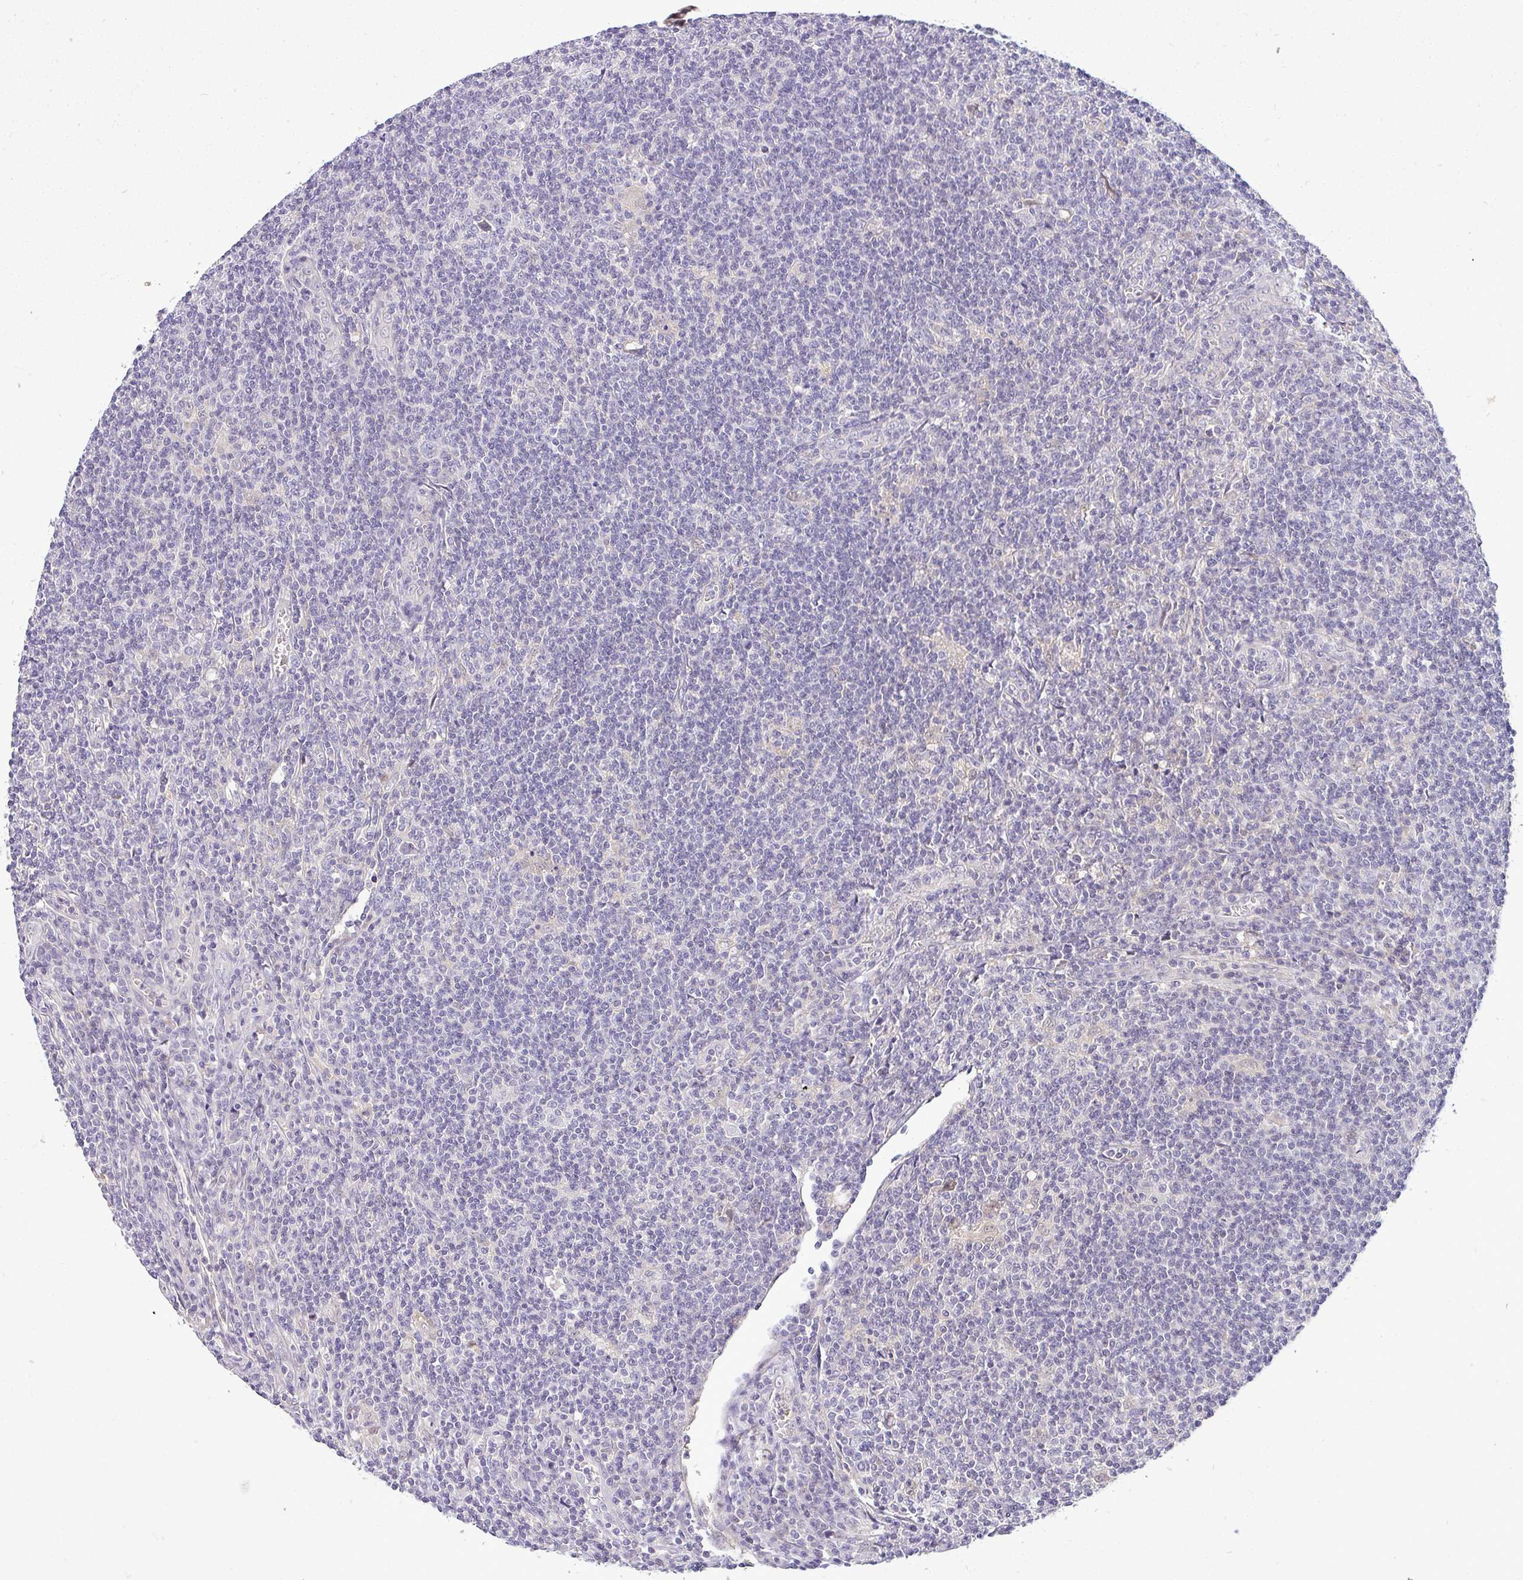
{"staining": {"intensity": "negative", "quantity": "none", "location": "none"}, "tissue": "lymphoma", "cell_type": "Tumor cells", "image_type": "cancer", "snomed": [{"axis": "morphology", "description": "Hodgkin's disease, NOS"}, {"axis": "topography", "description": "Lymph node"}], "caption": "High magnification brightfield microscopy of lymphoma stained with DAB (3,3'-diaminobenzidine) (brown) and counterstained with hematoxylin (blue): tumor cells show no significant expression. The staining is performed using DAB (3,3'-diaminobenzidine) brown chromogen with nuclei counter-stained in using hematoxylin.", "gene": "APOM", "patient": {"sex": "male", "age": 83}}